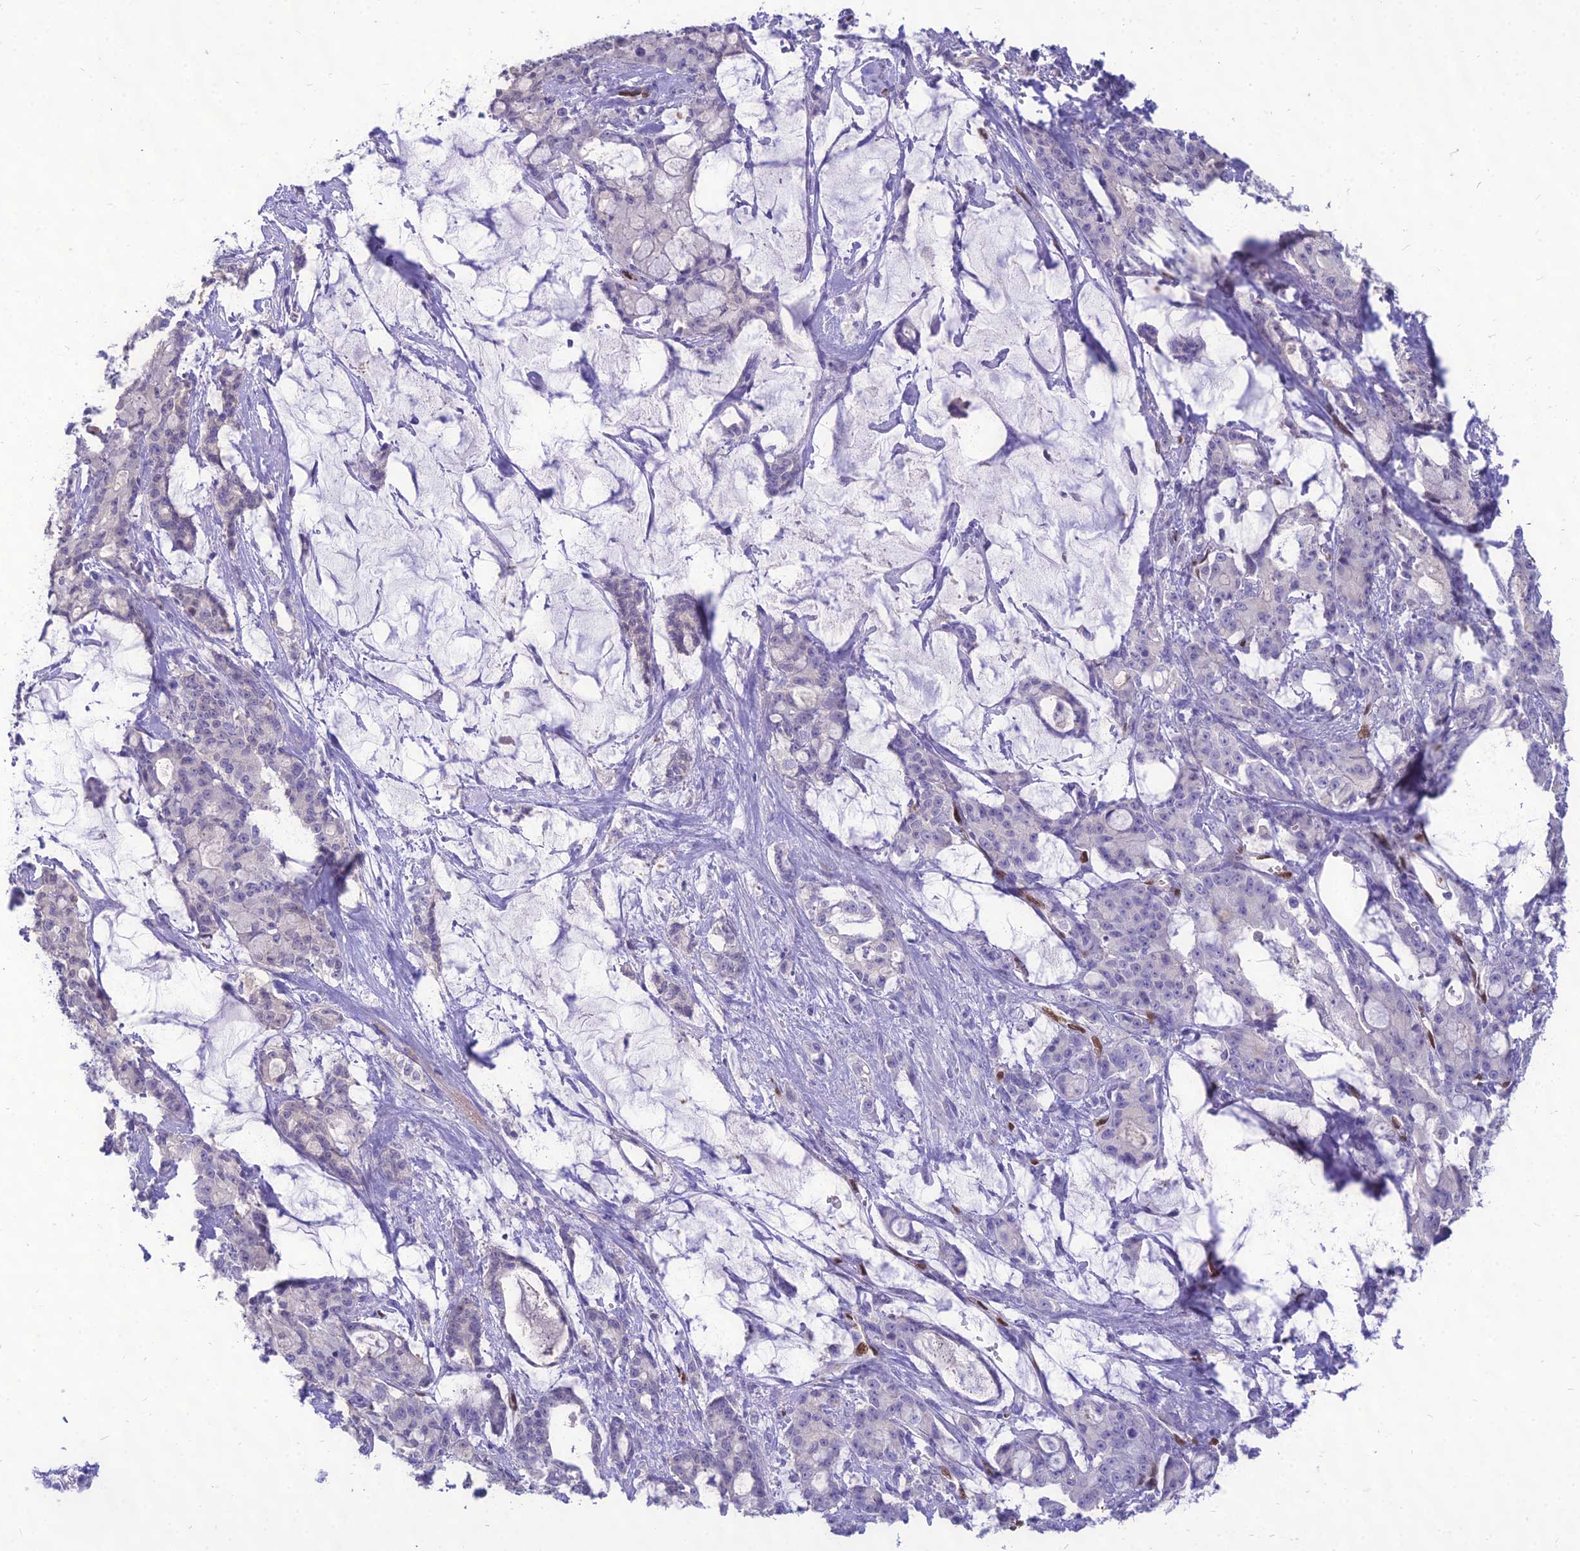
{"staining": {"intensity": "negative", "quantity": "none", "location": "none"}, "tissue": "pancreatic cancer", "cell_type": "Tumor cells", "image_type": "cancer", "snomed": [{"axis": "morphology", "description": "Adenocarcinoma, NOS"}, {"axis": "topography", "description": "Pancreas"}], "caption": "IHC micrograph of human adenocarcinoma (pancreatic) stained for a protein (brown), which displays no positivity in tumor cells.", "gene": "NOVA2", "patient": {"sex": "female", "age": 73}}